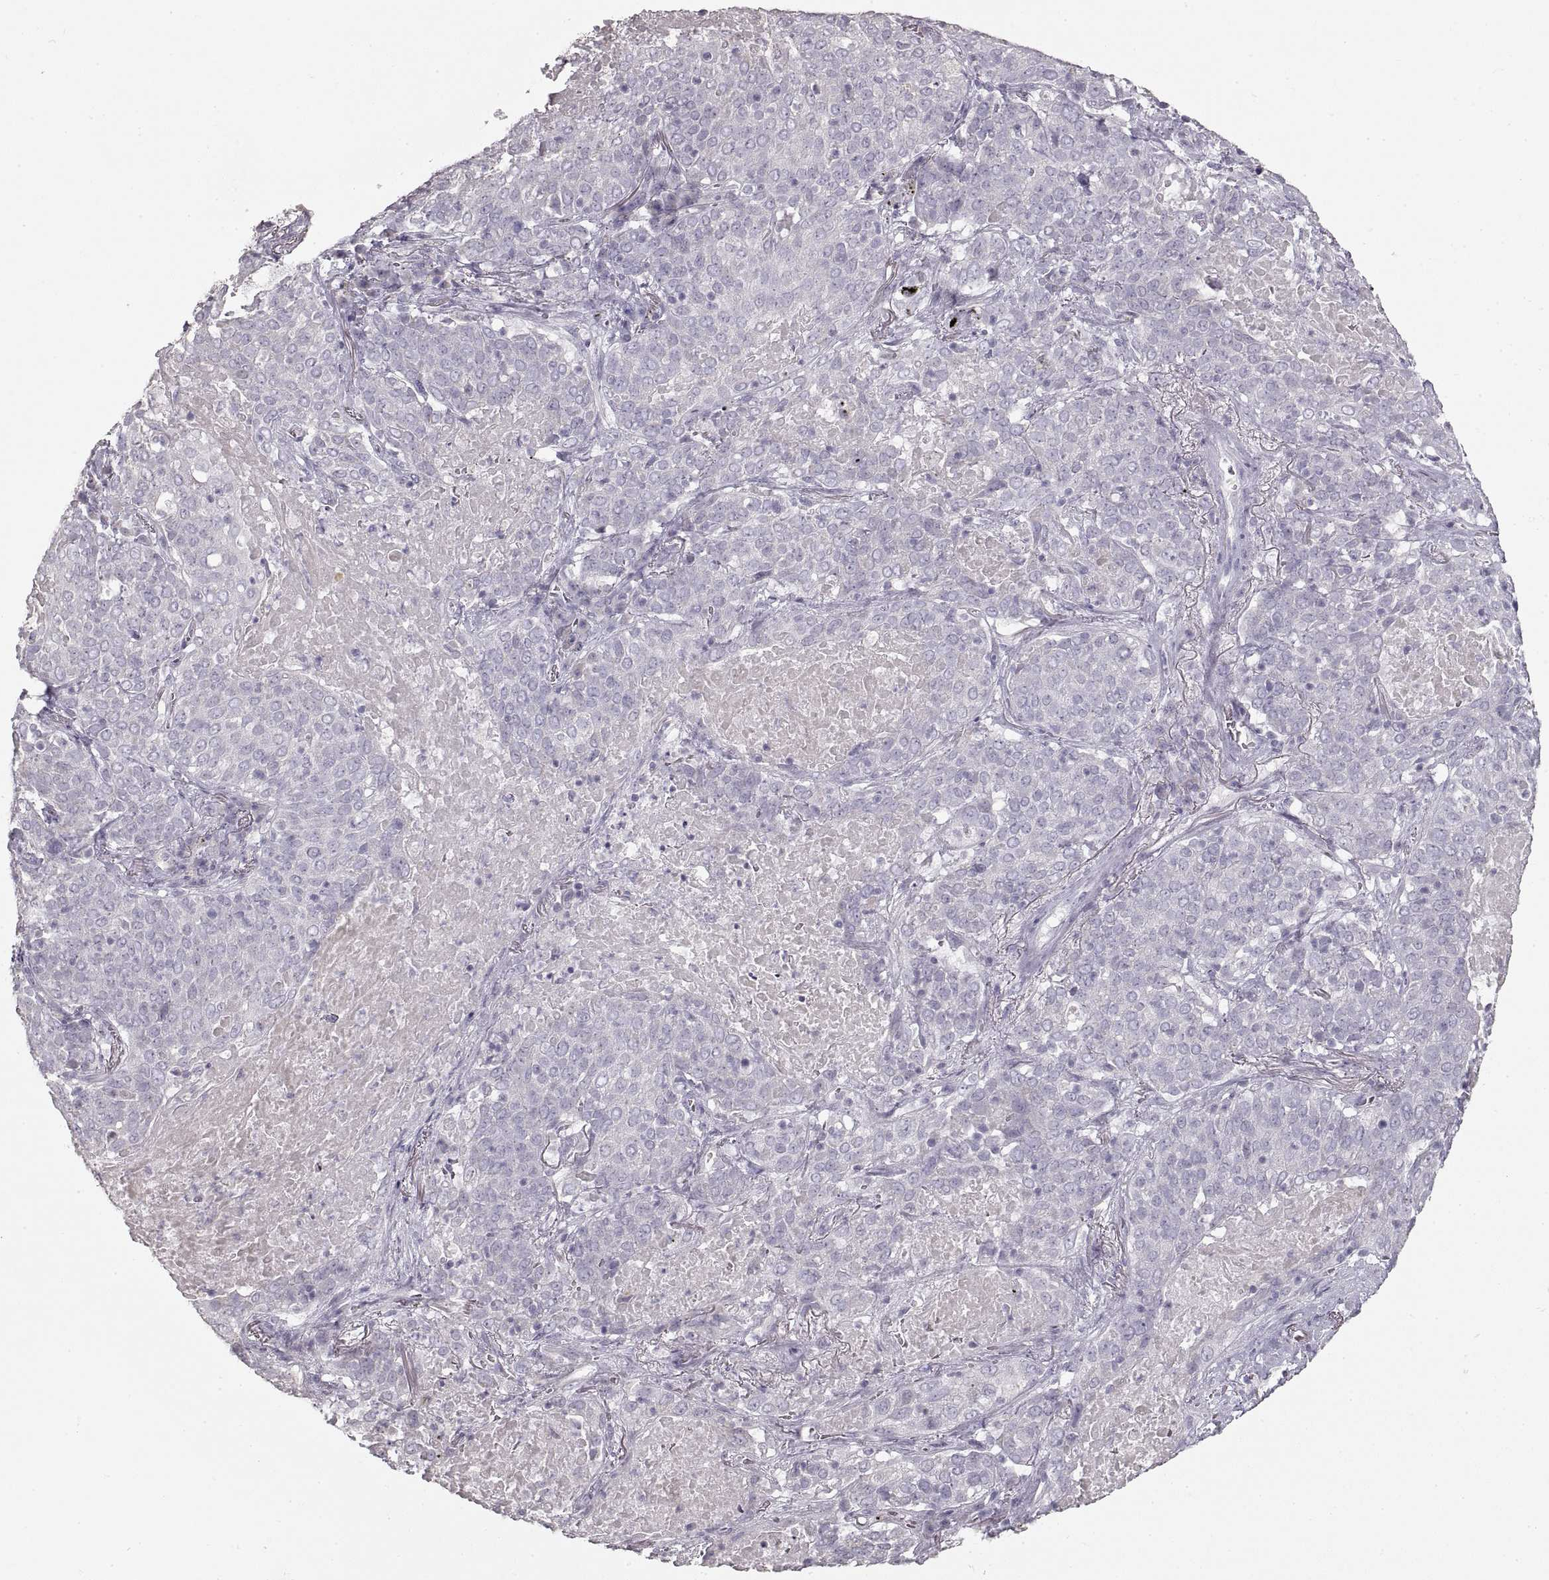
{"staining": {"intensity": "negative", "quantity": "none", "location": "none"}, "tissue": "lung cancer", "cell_type": "Tumor cells", "image_type": "cancer", "snomed": [{"axis": "morphology", "description": "Squamous cell carcinoma, NOS"}, {"axis": "topography", "description": "Lung"}], "caption": "High magnification brightfield microscopy of lung squamous cell carcinoma stained with DAB (3,3'-diaminobenzidine) (brown) and counterstained with hematoxylin (blue): tumor cells show no significant expression. (IHC, brightfield microscopy, high magnification).", "gene": "ZP3", "patient": {"sex": "male", "age": 82}}